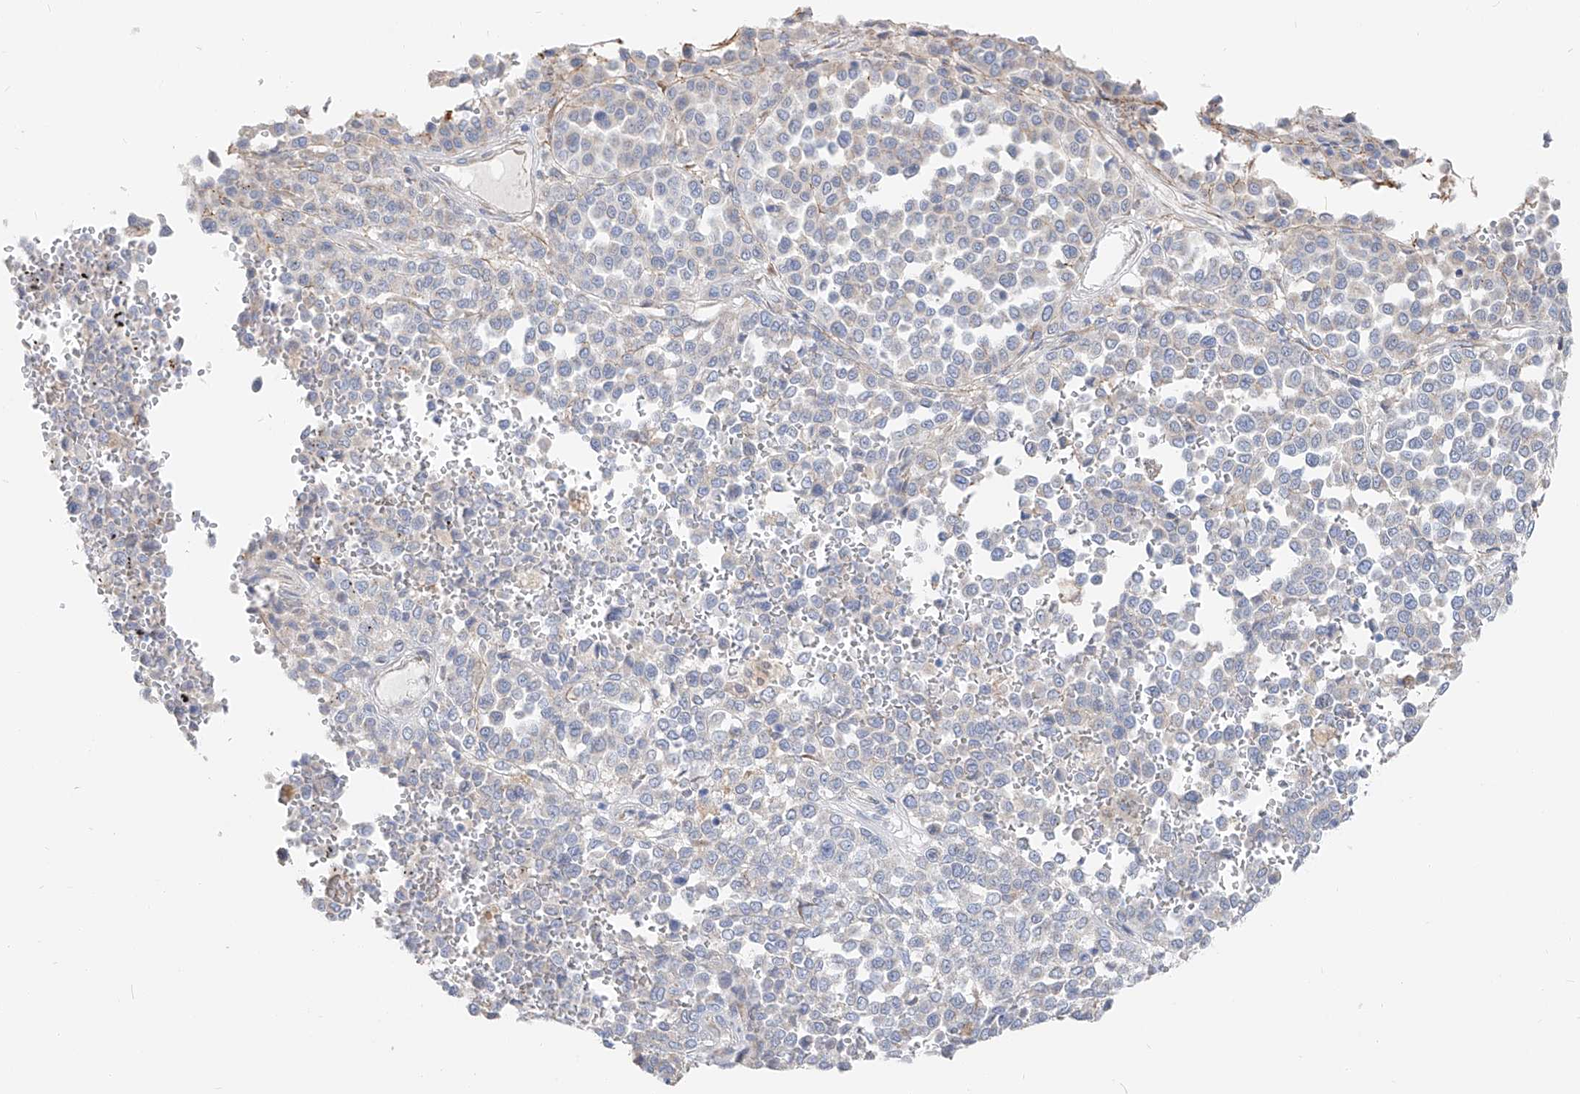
{"staining": {"intensity": "negative", "quantity": "none", "location": "none"}, "tissue": "melanoma", "cell_type": "Tumor cells", "image_type": "cancer", "snomed": [{"axis": "morphology", "description": "Malignant melanoma, Metastatic site"}, {"axis": "topography", "description": "Pancreas"}], "caption": "Immunohistochemistry photomicrograph of melanoma stained for a protein (brown), which displays no positivity in tumor cells.", "gene": "UFL1", "patient": {"sex": "female", "age": 30}}